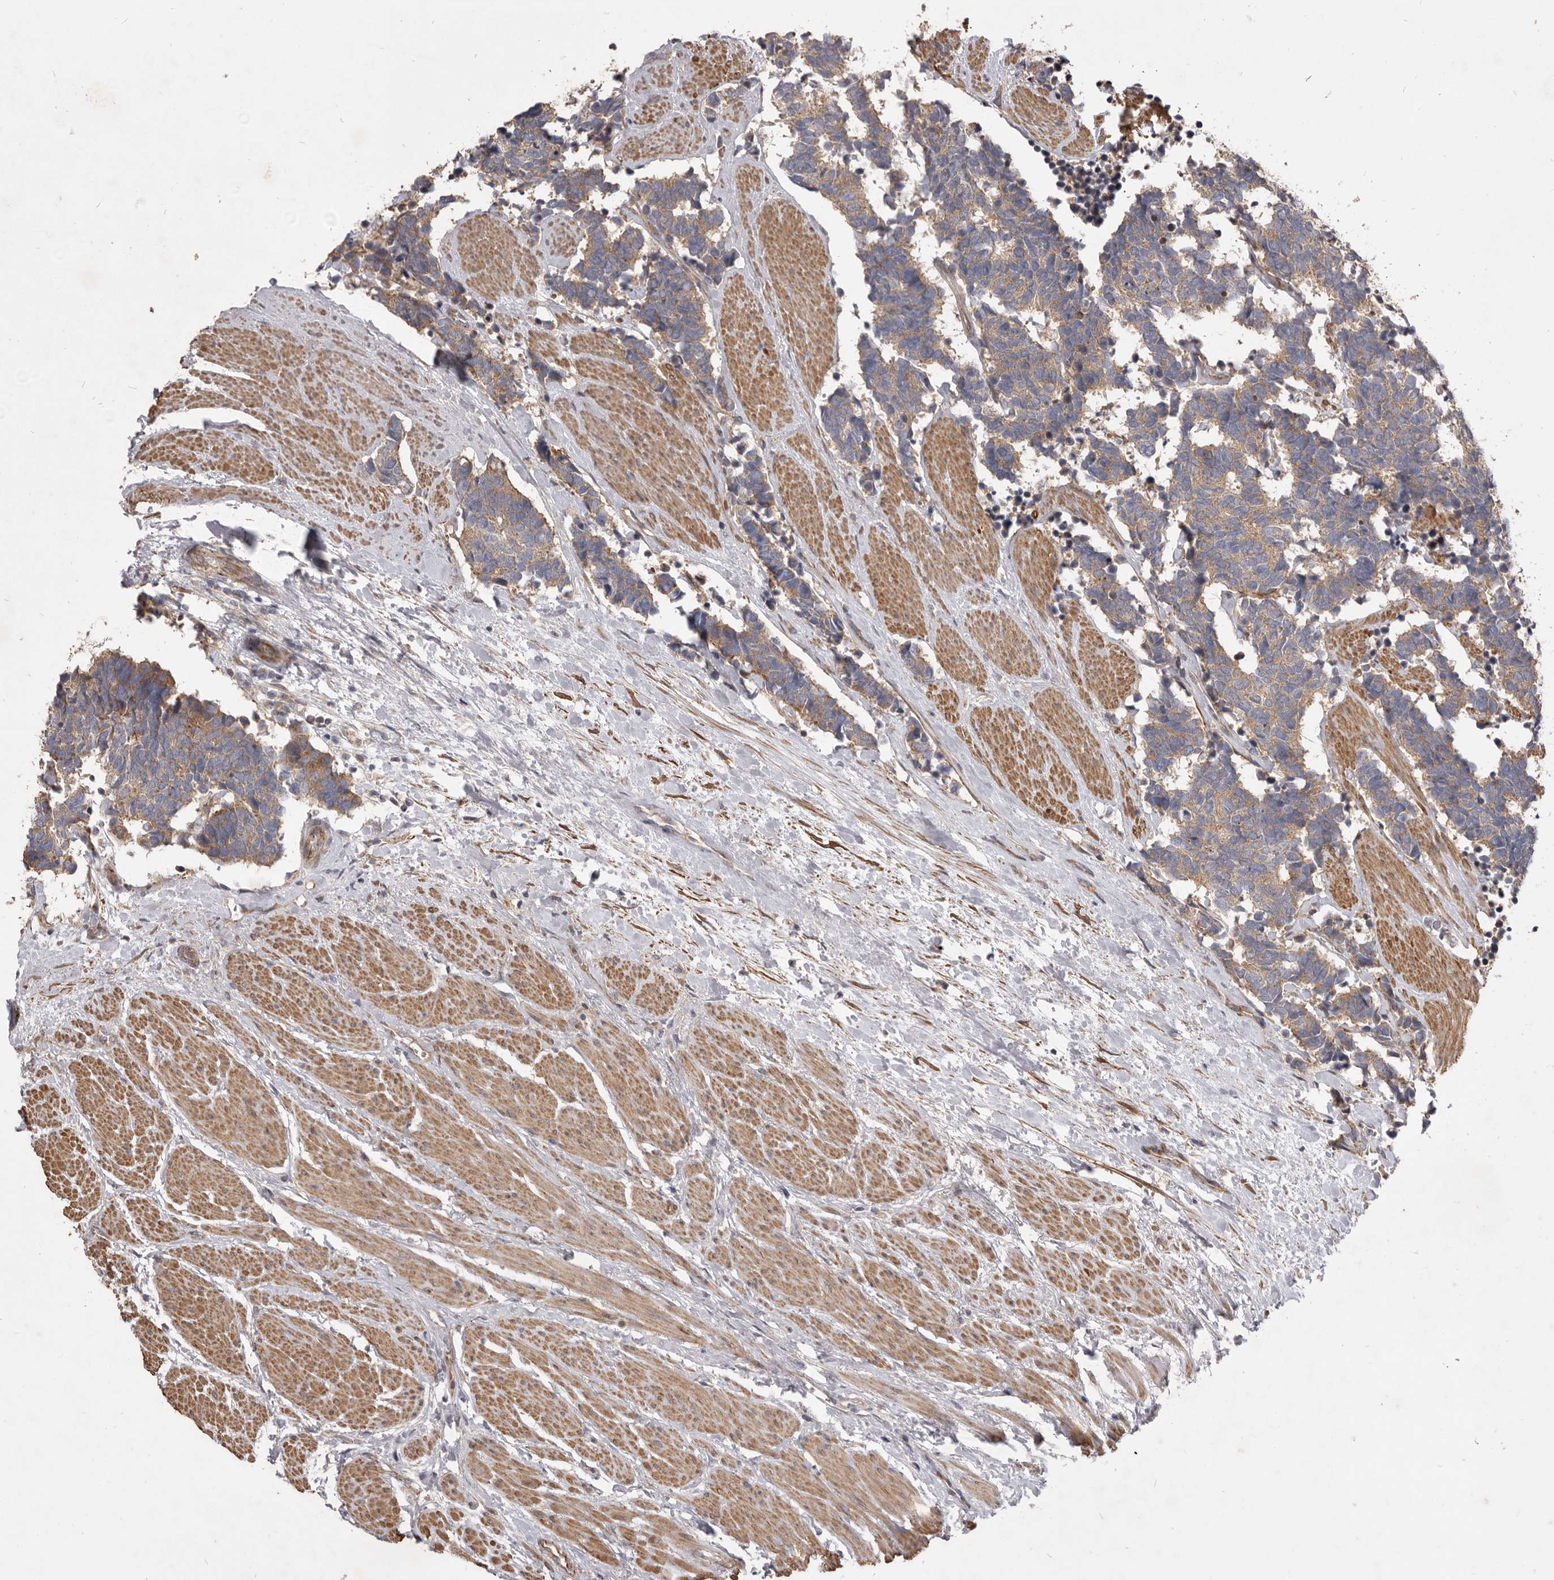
{"staining": {"intensity": "weak", "quantity": ">75%", "location": "cytoplasmic/membranous"}, "tissue": "carcinoid", "cell_type": "Tumor cells", "image_type": "cancer", "snomed": [{"axis": "morphology", "description": "Carcinoma, NOS"}, {"axis": "morphology", "description": "Carcinoid, malignant, NOS"}, {"axis": "topography", "description": "Urinary bladder"}], "caption": "Tumor cells demonstrate weak cytoplasmic/membranous expression in about >75% of cells in carcinoma.", "gene": "VPS45", "patient": {"sex": "male", "age": 57}}